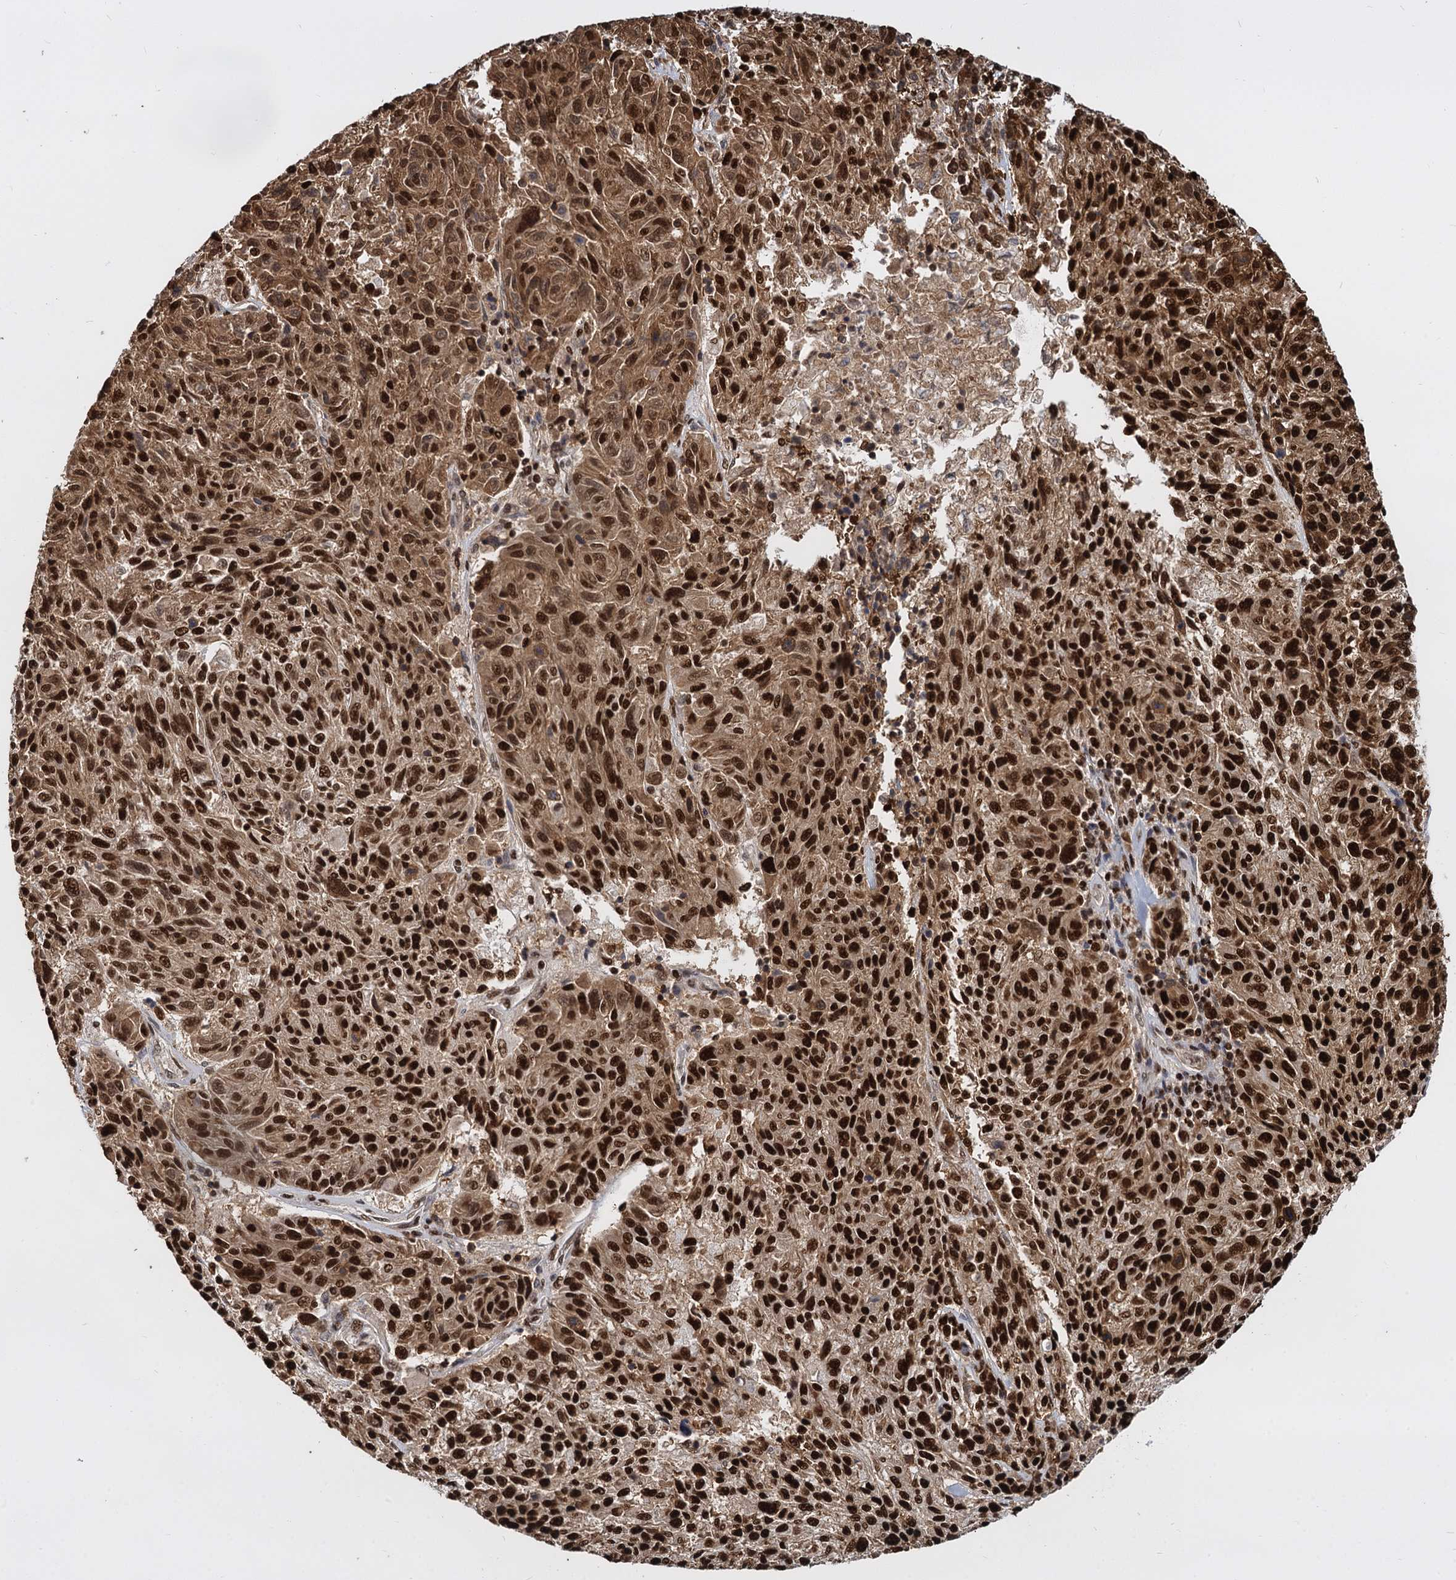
{"staining": {"intensity": "strong", "quantity": ">75%", "location": "nuclear"}, "tissue": "melanoma", "cell_type": "Tumor cells", "image_type": "cancer", "snomed": [{"axis": "morphology", "description": "Malignant melanoma, NOS"}, {"axis": "topography", "description": "Skin"}], "caption": "A brown stain labels strong nuclear staining of a protein in human melanoma tumor cells.", "gene": "DCPS", "patient": {"sex": "male", "age": 53}}